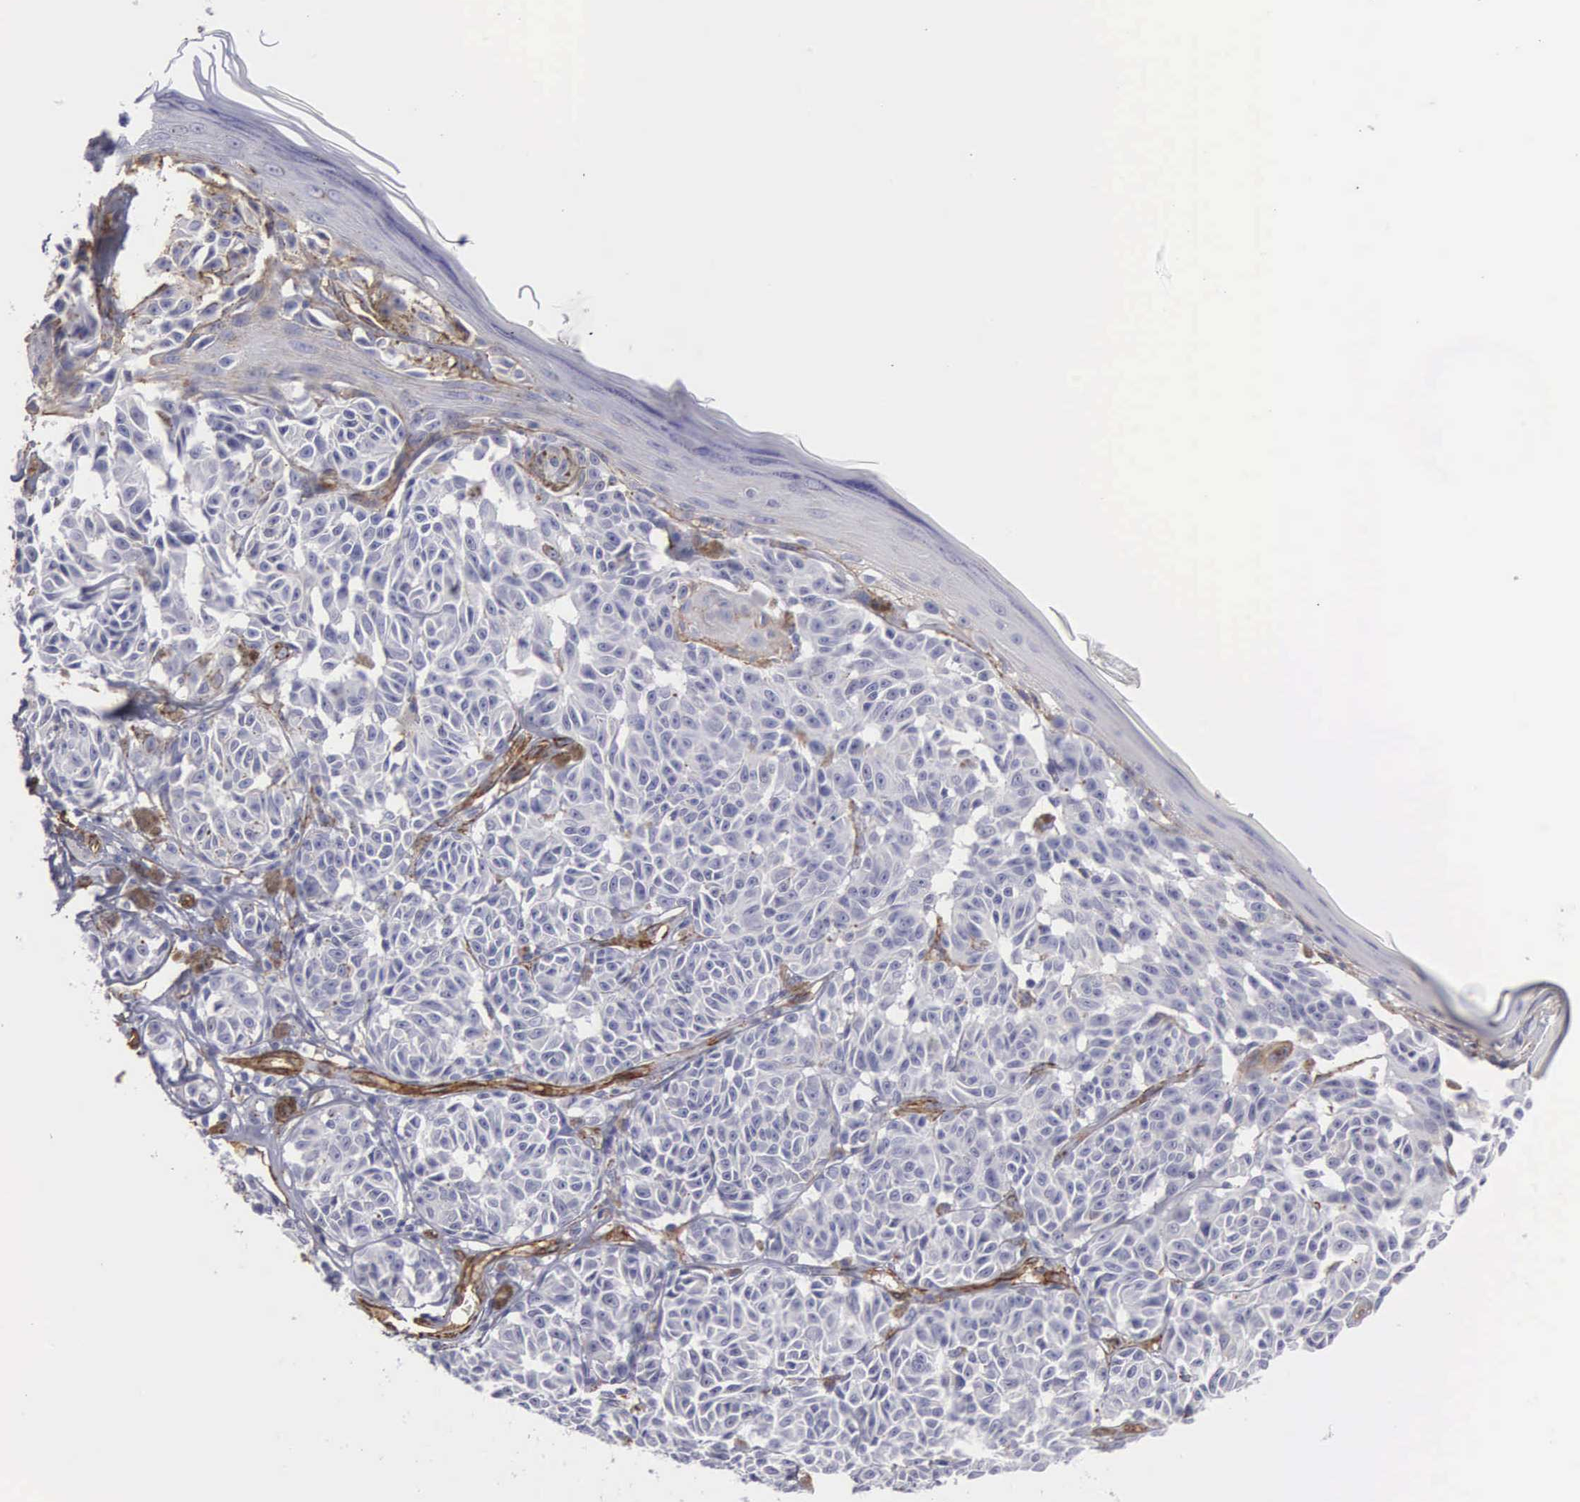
{"staining": {"intensity": "negative", "quantity": "none", "location": "none"}, "tissue": "melanoma", "cell_type": "Tumor cells", "image_type": "cancer", "snomed": [{"axis": "morphology", "description": "Malignant melanoma, NOS"}, {"axis": "topography", "description": "Skin"}], "caption": "Human melanoma stained for a protein using immunohistochemistry (IHC) reveals no positivity in tumor cells.", "gene": "MAGEB10", "patient": {"sex": "male", "age": 49}}